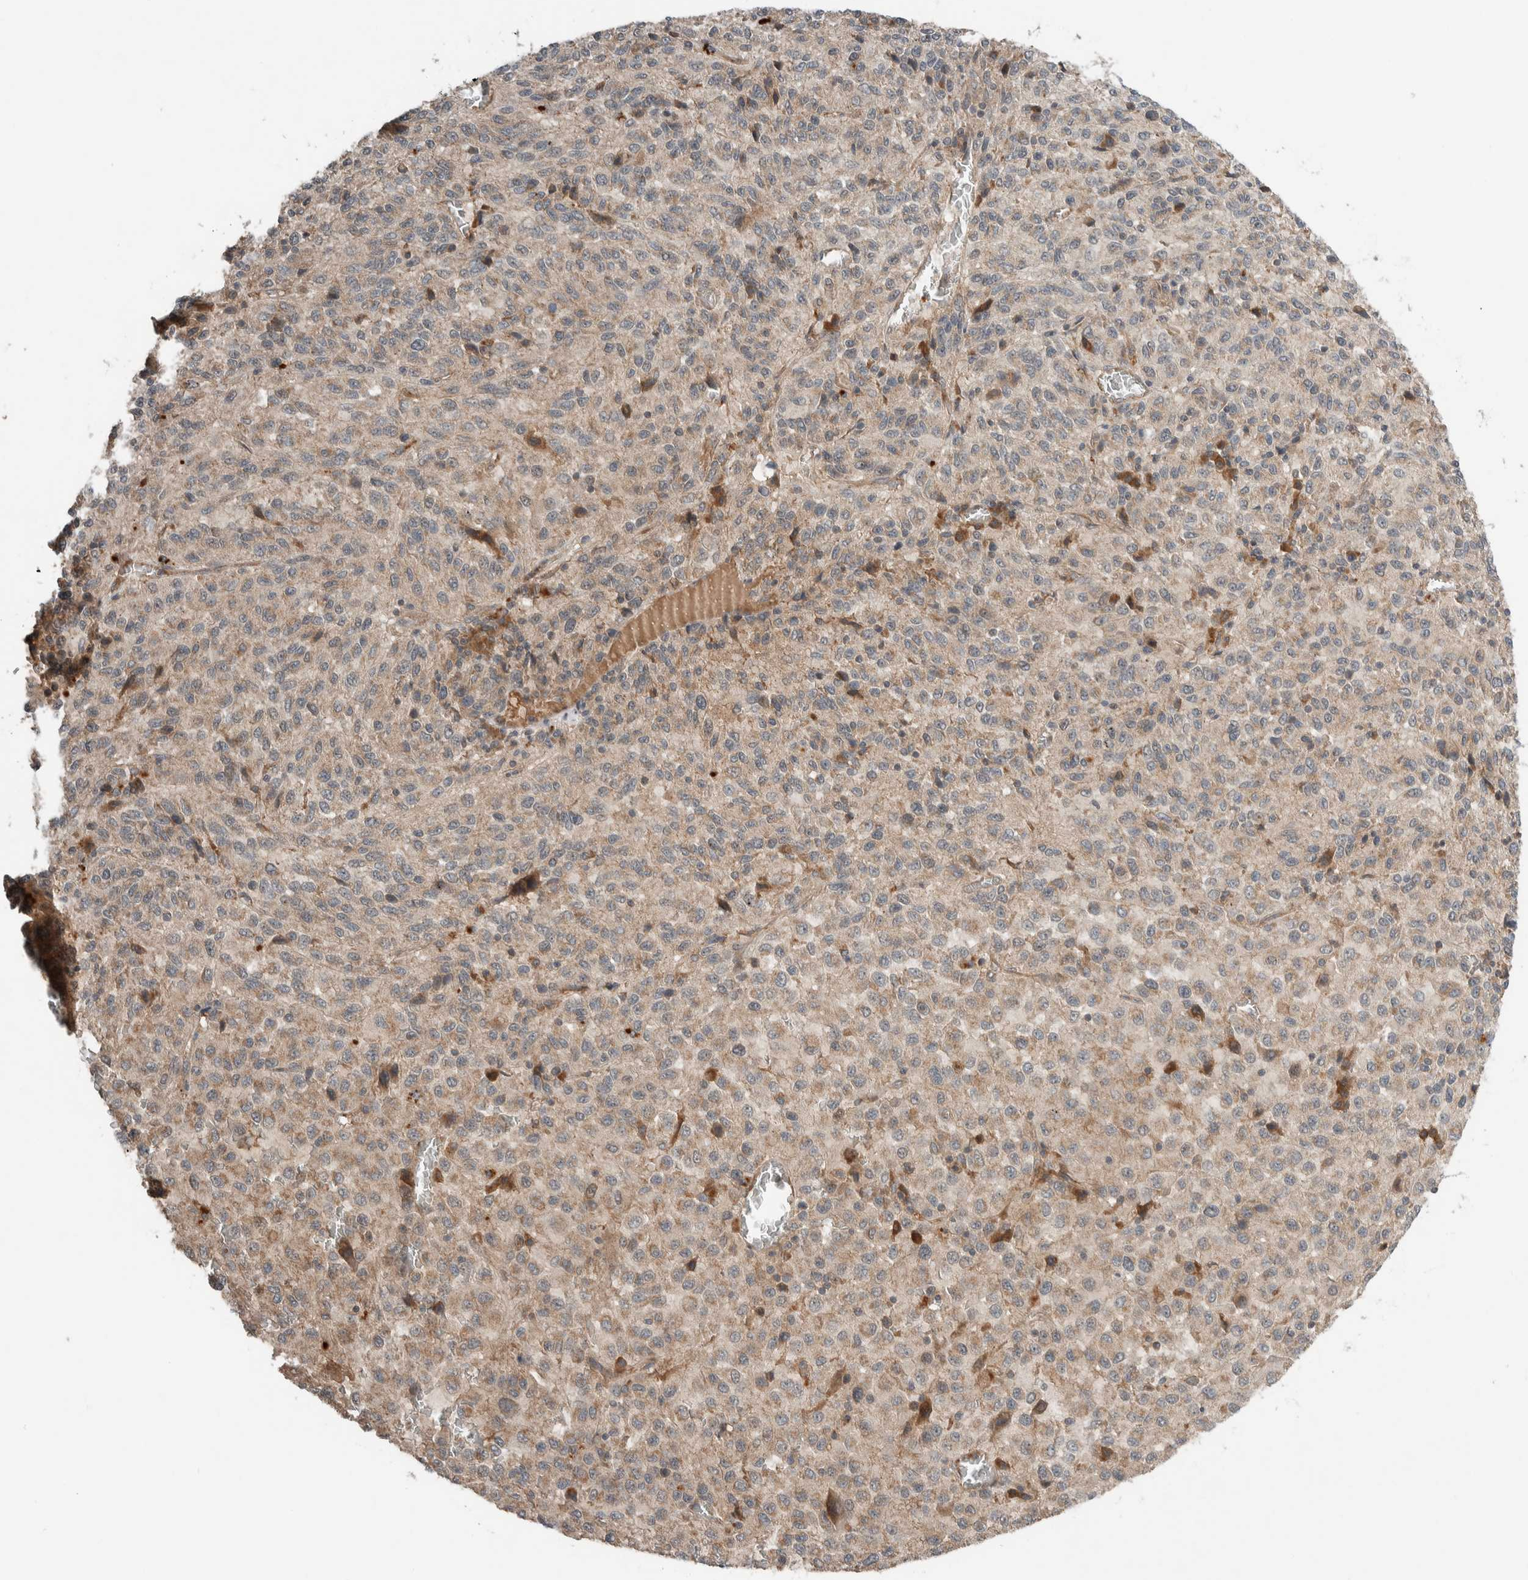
{"staining": {"intensity": "weak", "quantity": ">75%", "location": "cytoplasmic/membranous"}, "tissue": "melanoma", "cell_type": "Tumor cells", "image_type": "cancer", "snomed": [{"axis": "morphology", "description": "Malignant melanoma, Metastatic site"}, {"axis": "topography", "description": "Lung"}], "caption": "This micrograph demonstrates malignant melanoma (metastatic site) stained with immunohistochemistry (IHC) to label a protein in brown. The cytoplasmic/membranous of tumor cells show weak positivity for the protein. Nuclei are counter-stained blue.", "gene": "ARMC7", "patient": {"sex": "male", "age": 64}}